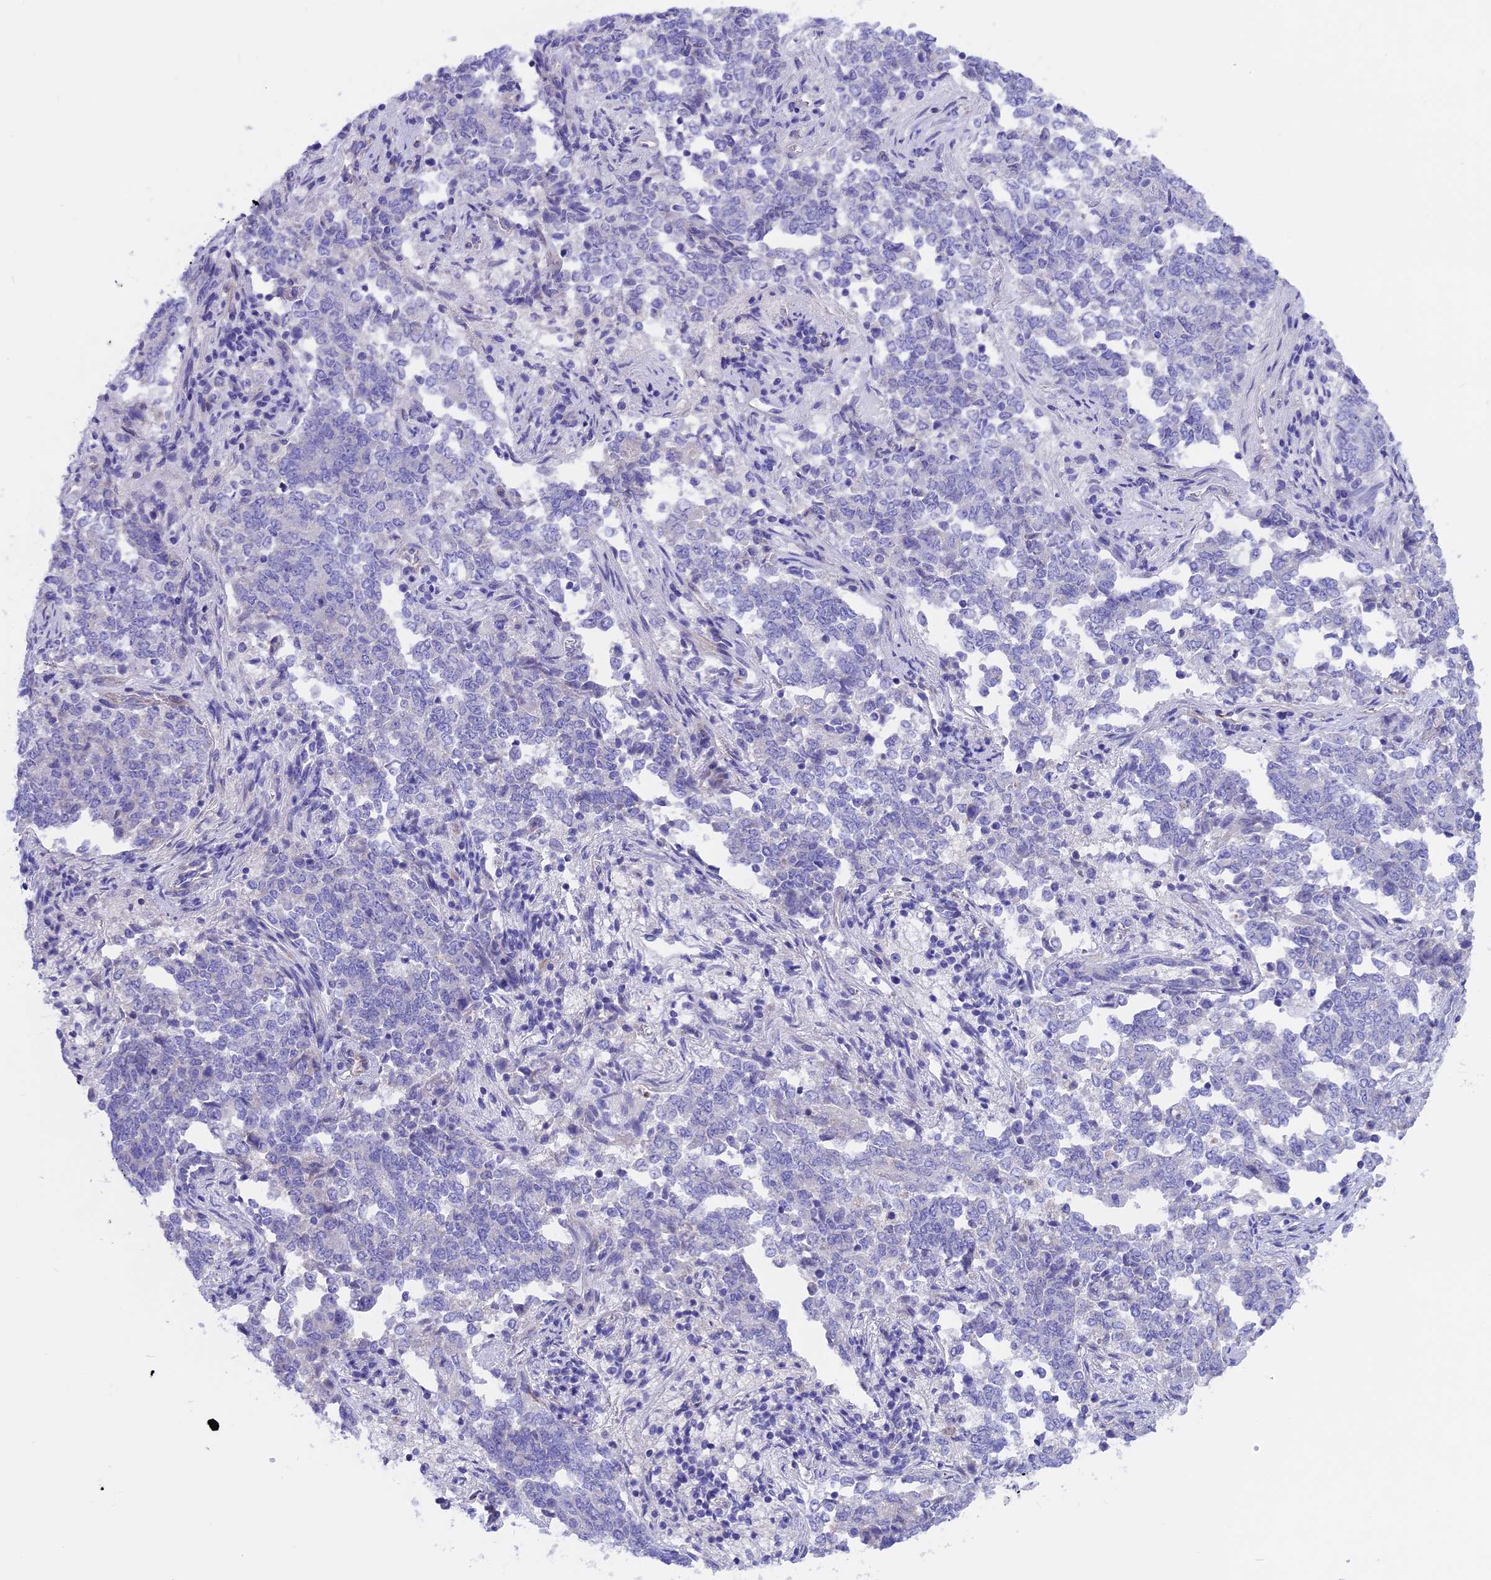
{"staining": {"intensity": "negative", "quantity": "none", "location": "none"}, "tissue": "endometrial cancer", "cell_type": "Tumor cells", "image_type": "cancer", "snomed": [{"axis": "morphology", "description": "Adenocarcinoma, NOS"}, {"axis": "topography", "description": "Endometrium"}], "caption": "High power microscopy photomicrograph of an immunohistochemistry photomicrograph of endometrial adenocarcinoma, revealing no significant expression in tumor cells.", "gene": "TMEM138", "patient": {"sex": "female", "age": 80}}